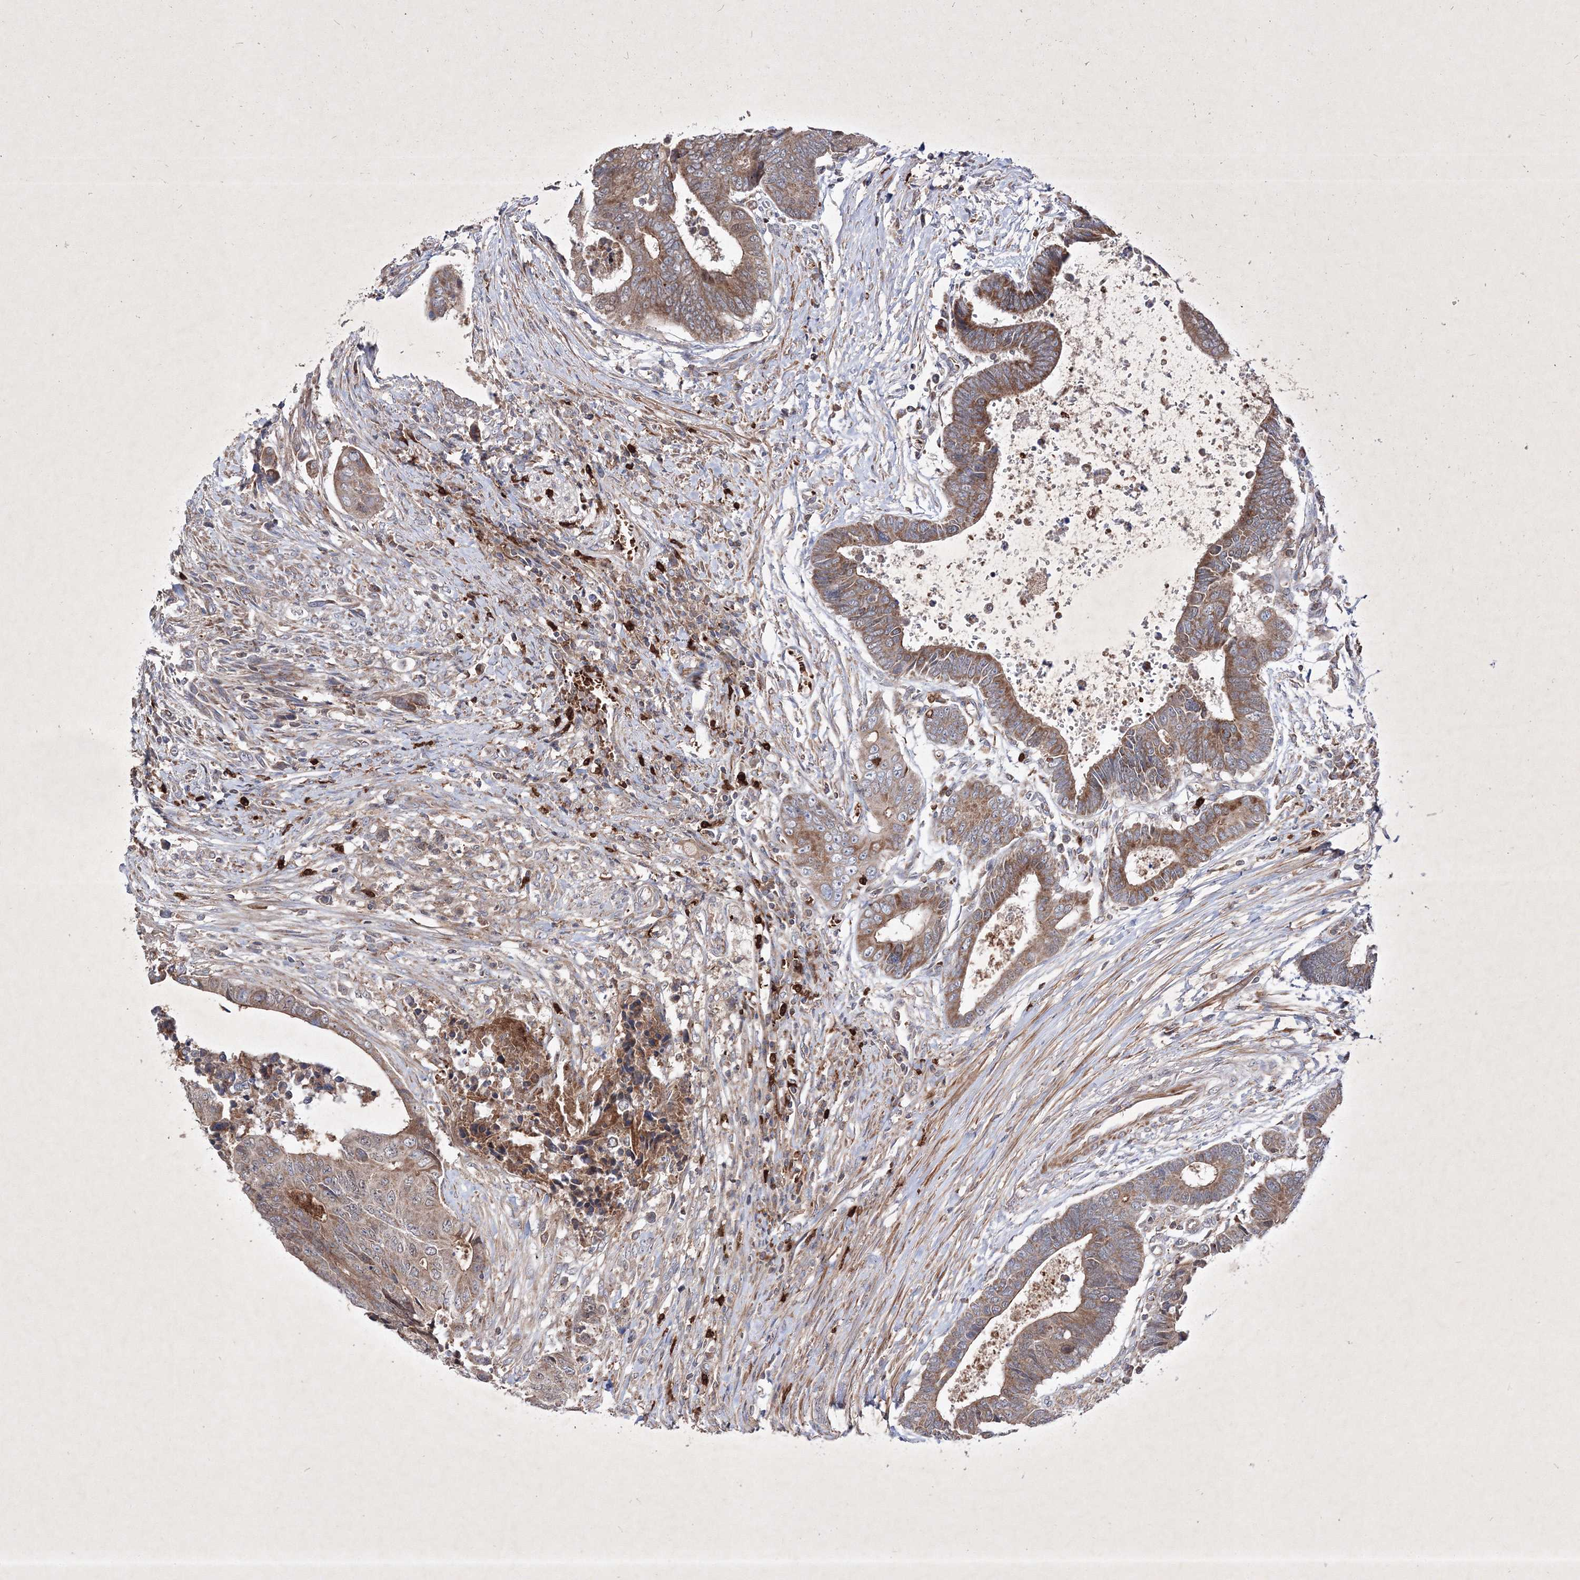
{"staining": {"intensity": "moderate", "quantity": ">75%", "location": "cytoplasmic/membranous"}, "tissue": "colorectal cancer", "cell_type": "Tumor cells", "image_type": "cancer", "snomed": [{"axis": "morphology", "description": "Adenocarcinoma, NOS"}, {"axis": "topography", "description": "Rectum"}], "caption": "Immunohistochemistry histopathology image of colorectal adenocarcinoma stained for a protein (brown), which reveals medium levels of moderate cytoplasmic/membranous positivity in approximately >75% of tumor cells.", "gene": "OPA1", "patient": {"sex": "male", "age": 84}}